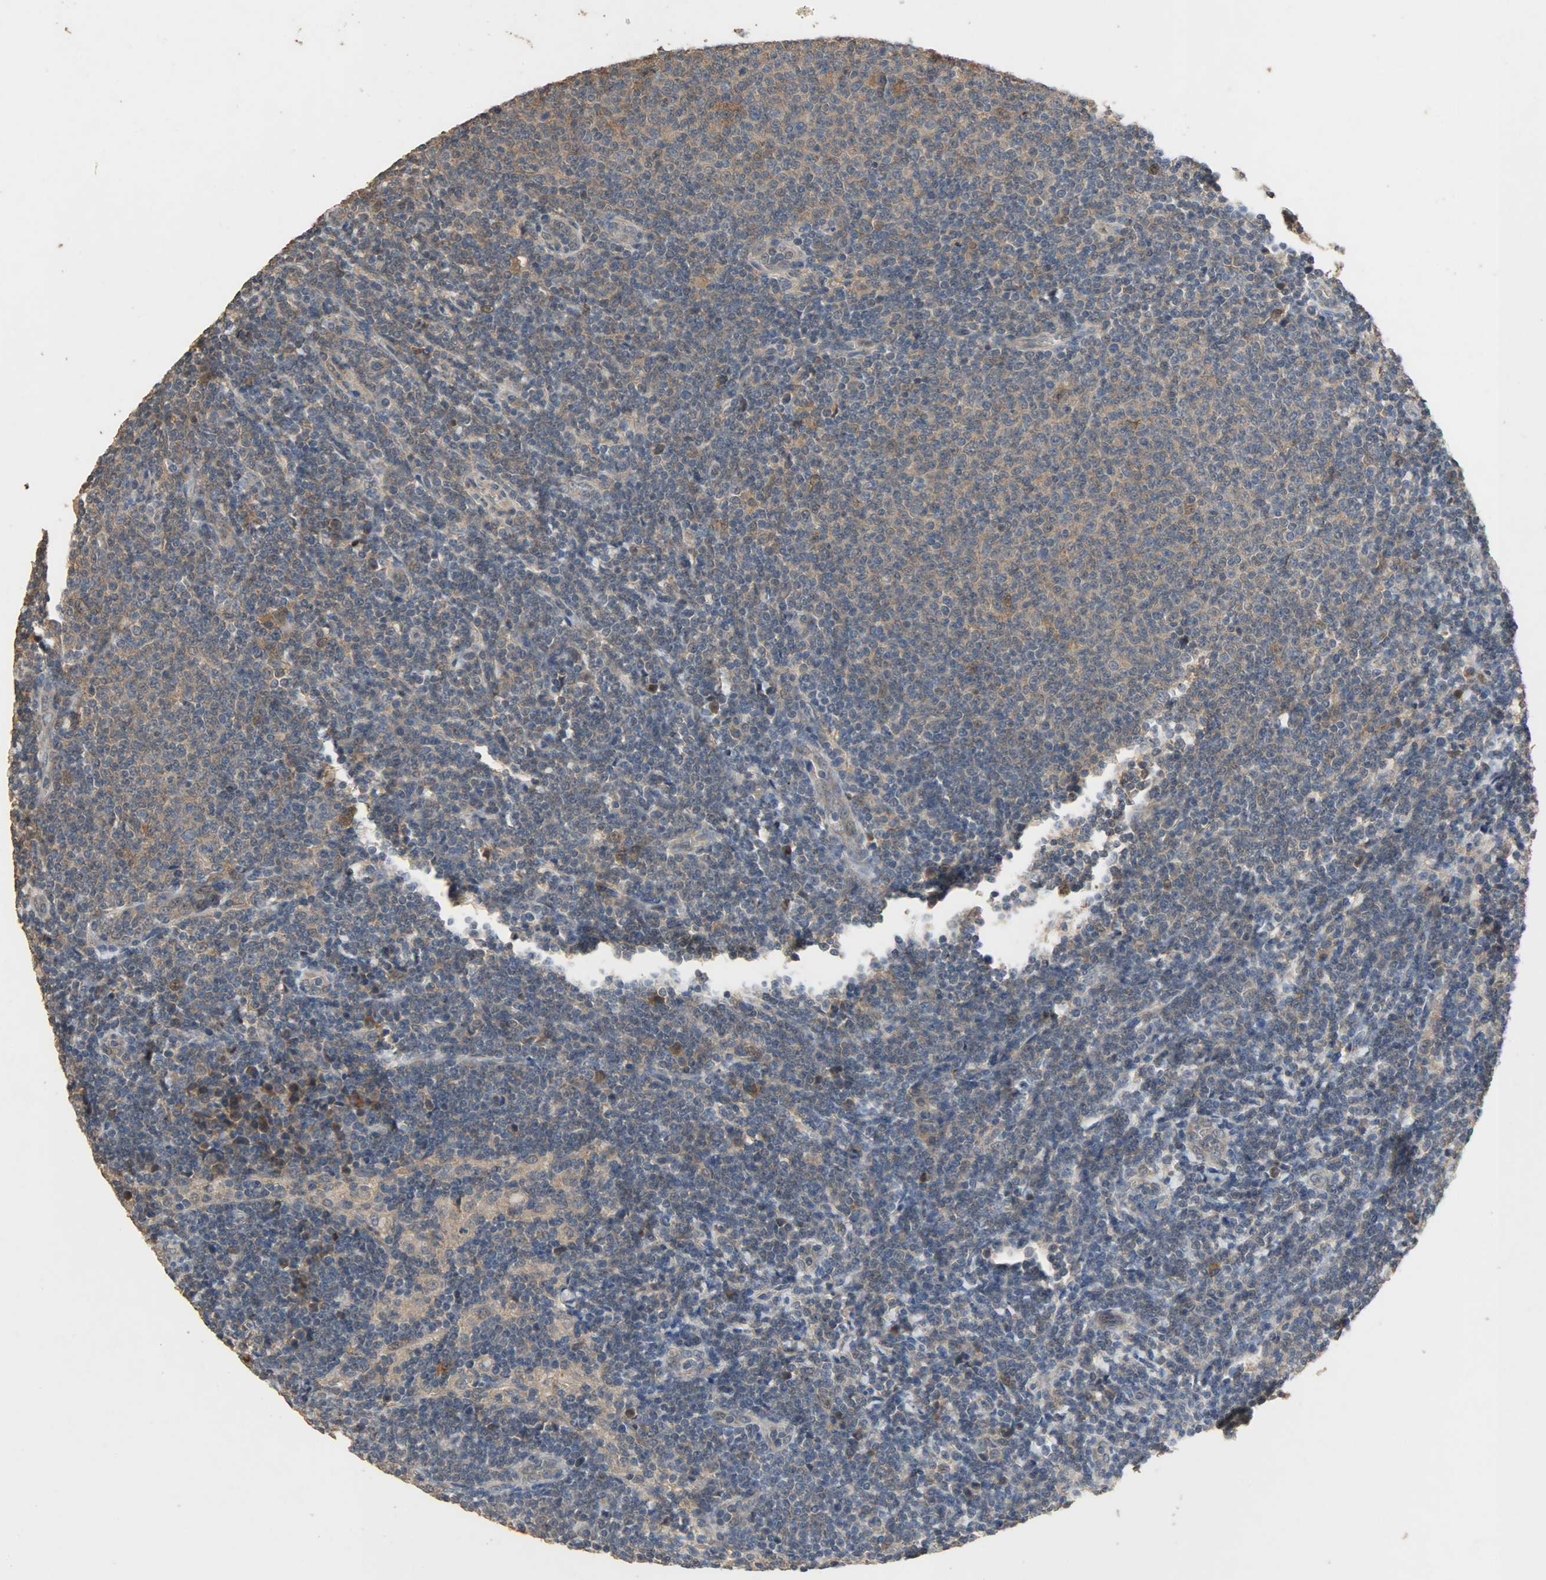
{"staining": {"intensity": "moderate", "quantity": ">75%", "location": "cytoplasmic/membranous"}, "tissue": "lymphoma", "cell_type": "Tumor cells", "image_type": "cancer", "snomed": [{"axis": "morphology", "description": "Malignant lymphoma, non-Hodgkin's type, Low grade"}, {"axis": "topography", "description": "Lymph node"}], "caption": "The immunohistochemical stain shows moderate cytoplasmic/membranous staining in tumor cells of lymphoma tissue. The staining was performed using DAB (3,3'-diaminobenzidine), with brown indicating positive protein expression. Nuclei are stained blue with hematoxylin.", "gene": "CDKN2C", "patient": {"sex": "male", "age": 66}}